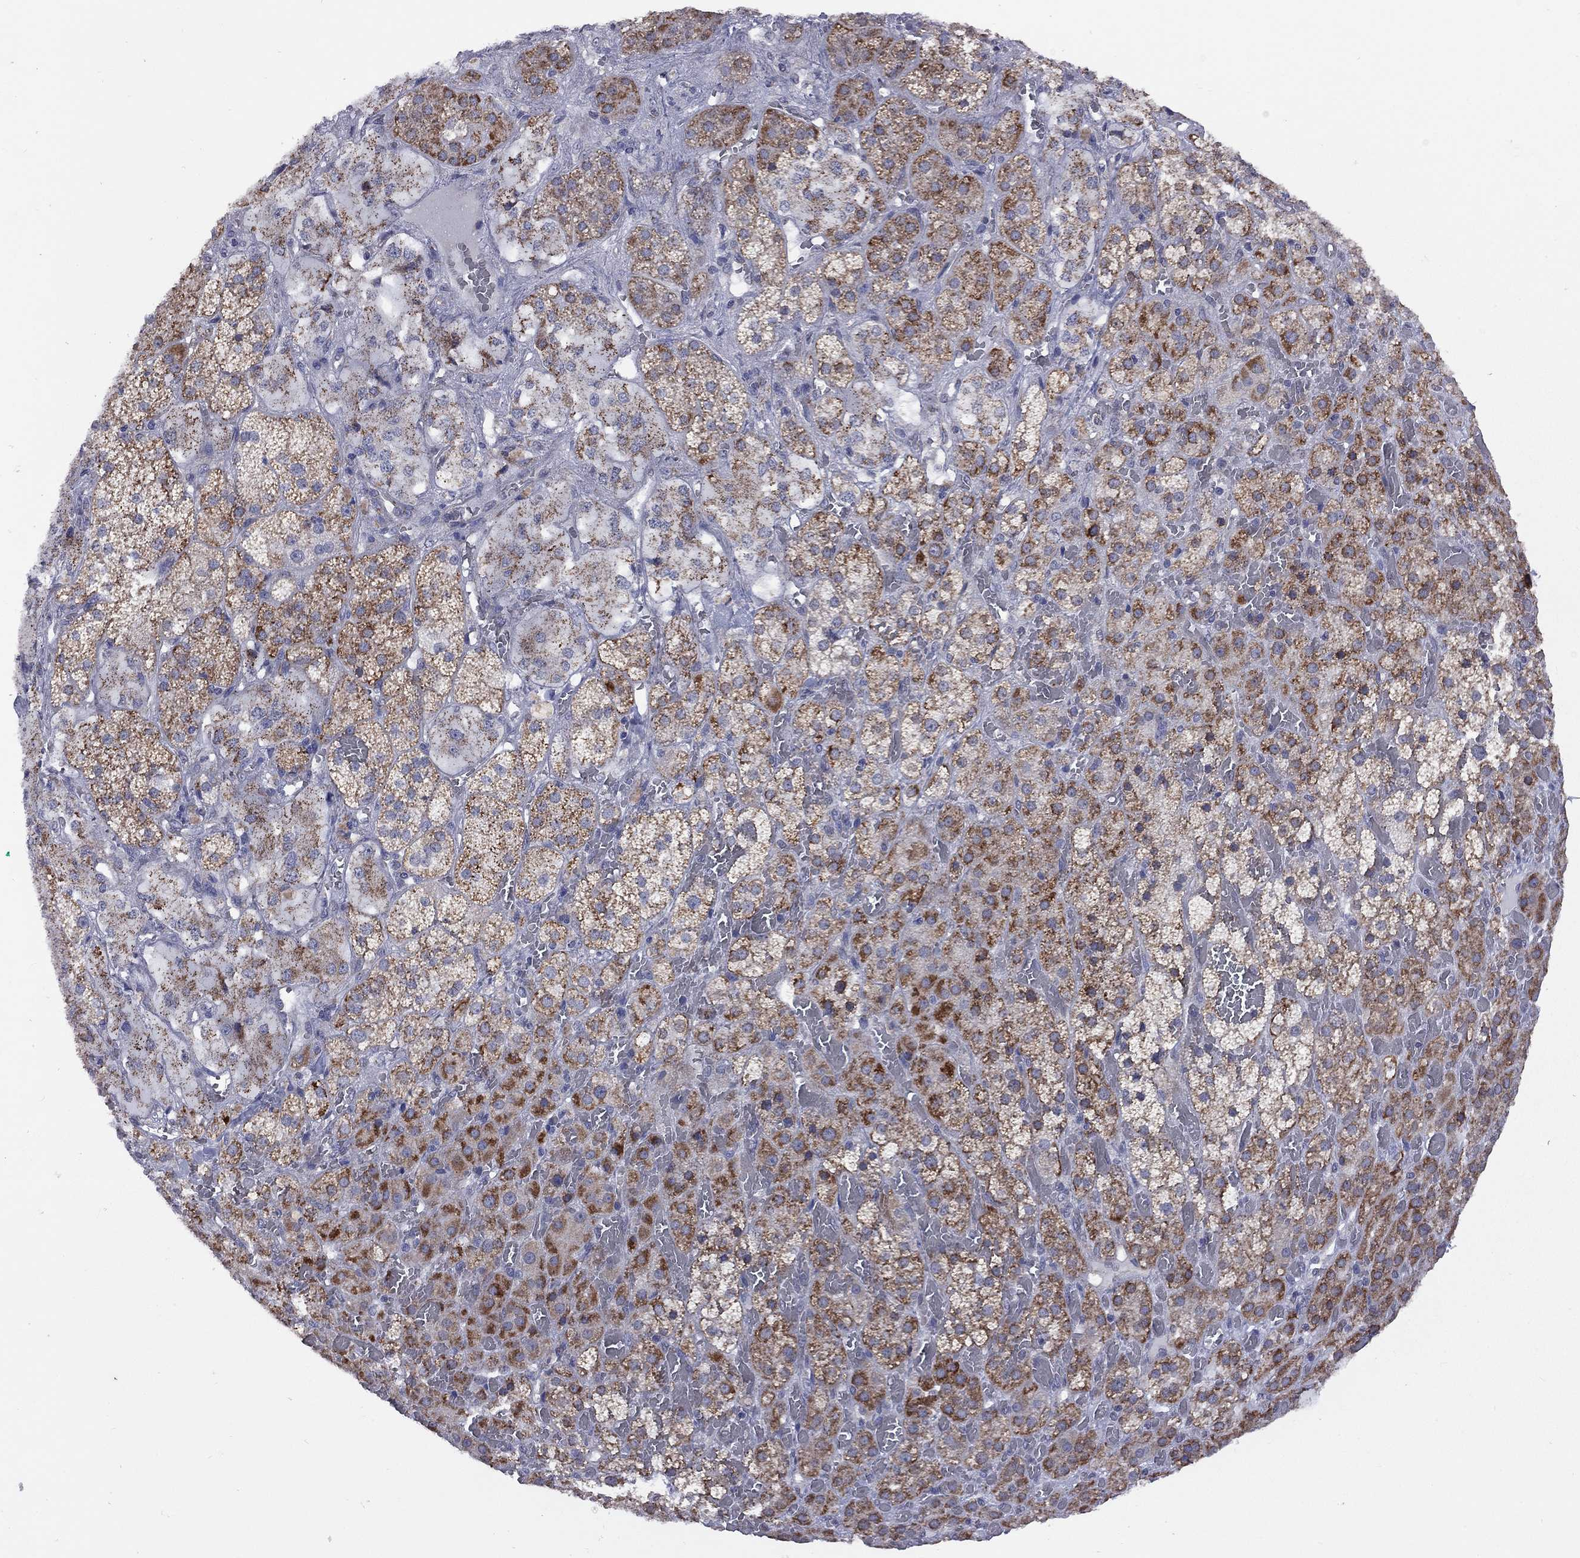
{"staining": {"intensity": "strong", "quantity": ">75%", "location": "cytoplasmic/membranous"}, "tissue": "adrenal gland", "cell_type": "Glandular cells", "image_type": "normal", "snomed": [{"axis": "morphology", "description": "Normal tissue, NOS"}, {"axis": "topography", "description": "Adrenal gland"}], "caption": "Brown immunohistochemical staining in normal human adrenal gland exhibits strong cytoplasmic/membranous staining in approximately >75% of glandular cells.", "gene": "NDUFB1", "patient": {"sex": "male", "age": 57}}